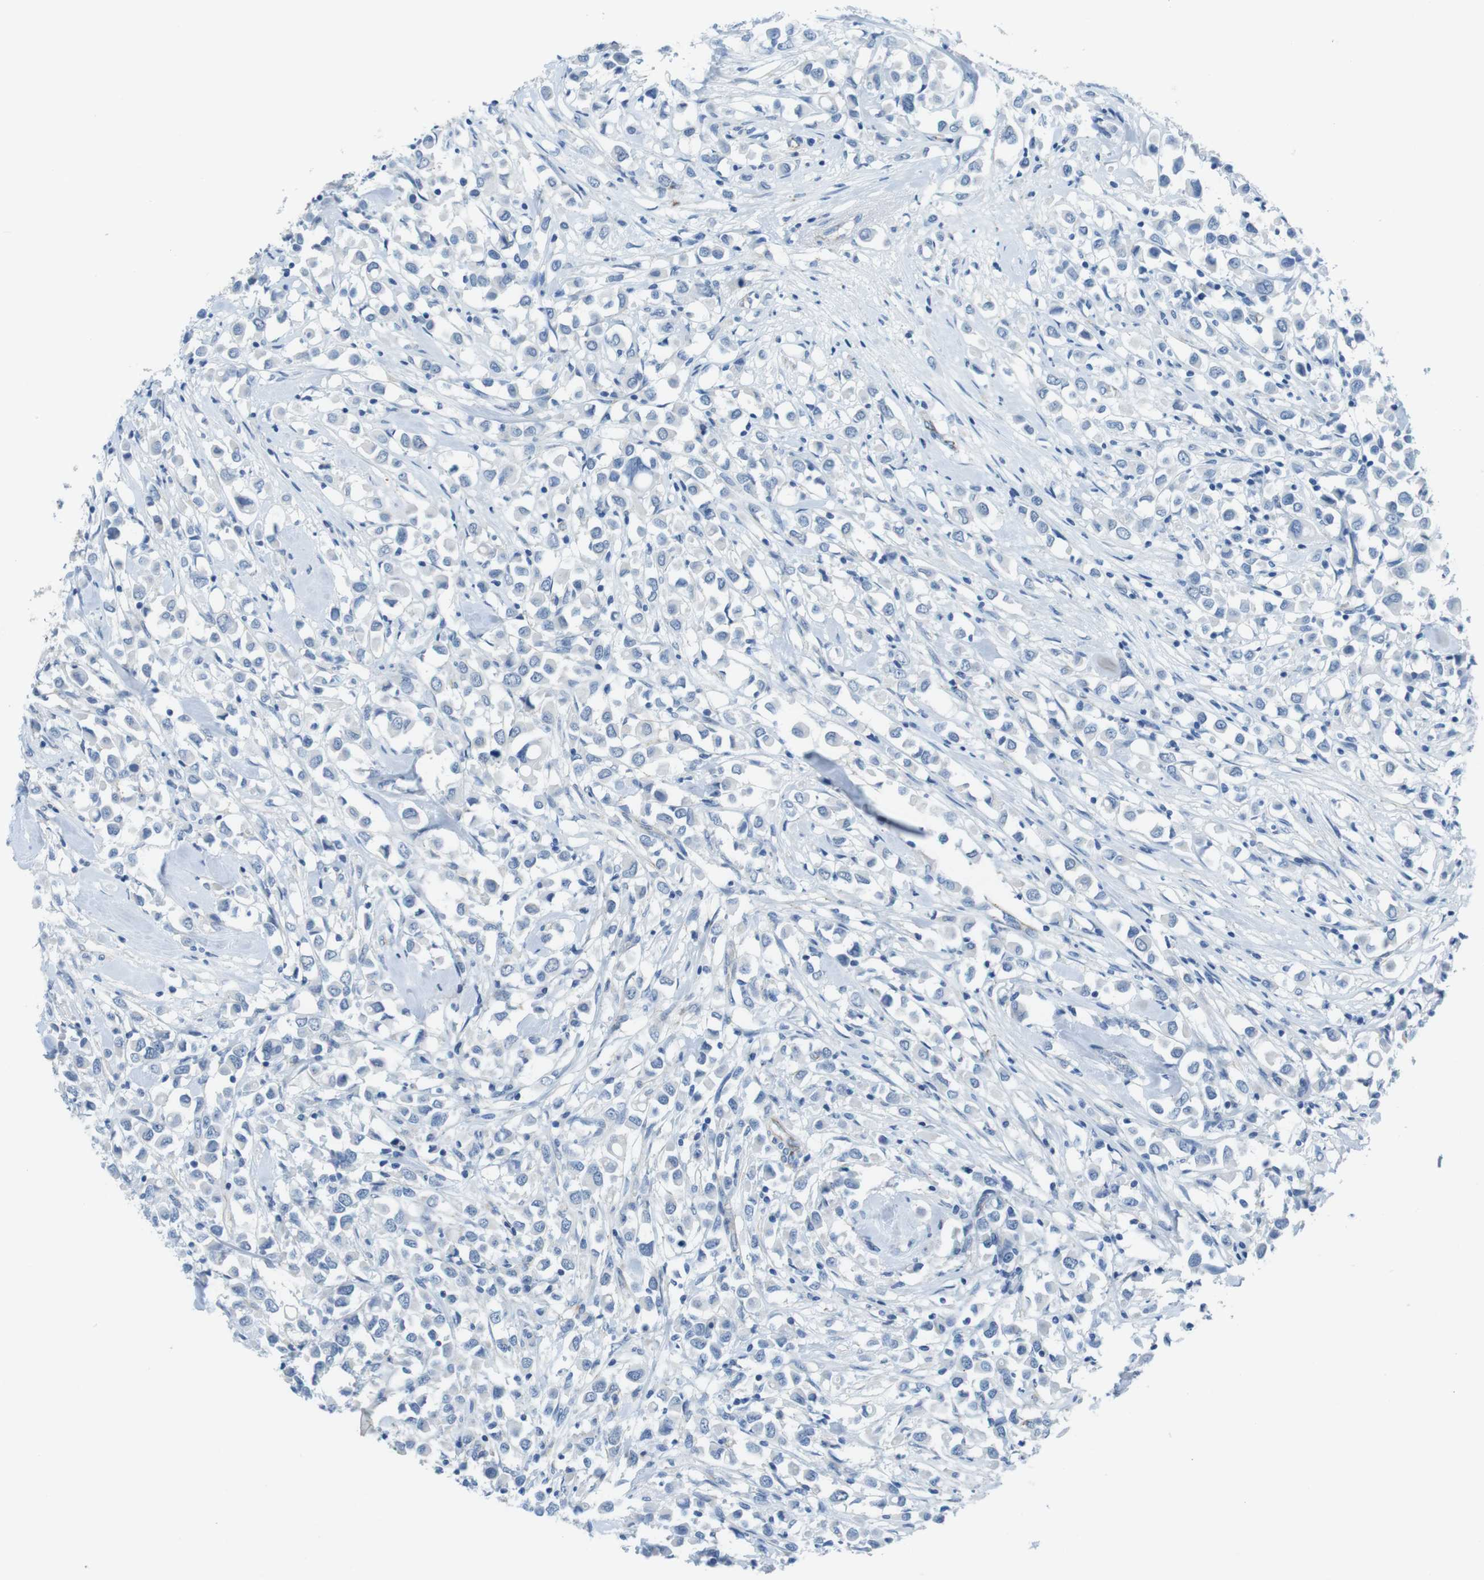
{"staining": {"intensity": "negative", "quantity": "none", "location": "none"}, "tissue": "breast cancer", "cell_type": "Tumor cells", "image_type": "cancer", "snomed": [{"axis": "morphology", "description": "Duct carcinoma"}, {"axis": "topography", "description": "Breast"}], "caption": "The IHC photomicrograph has no significant positivity in tumor cells of breast cancer tissue.", "gene": "SLC6A6", "patient": {"sex": "female", "age": 61}}